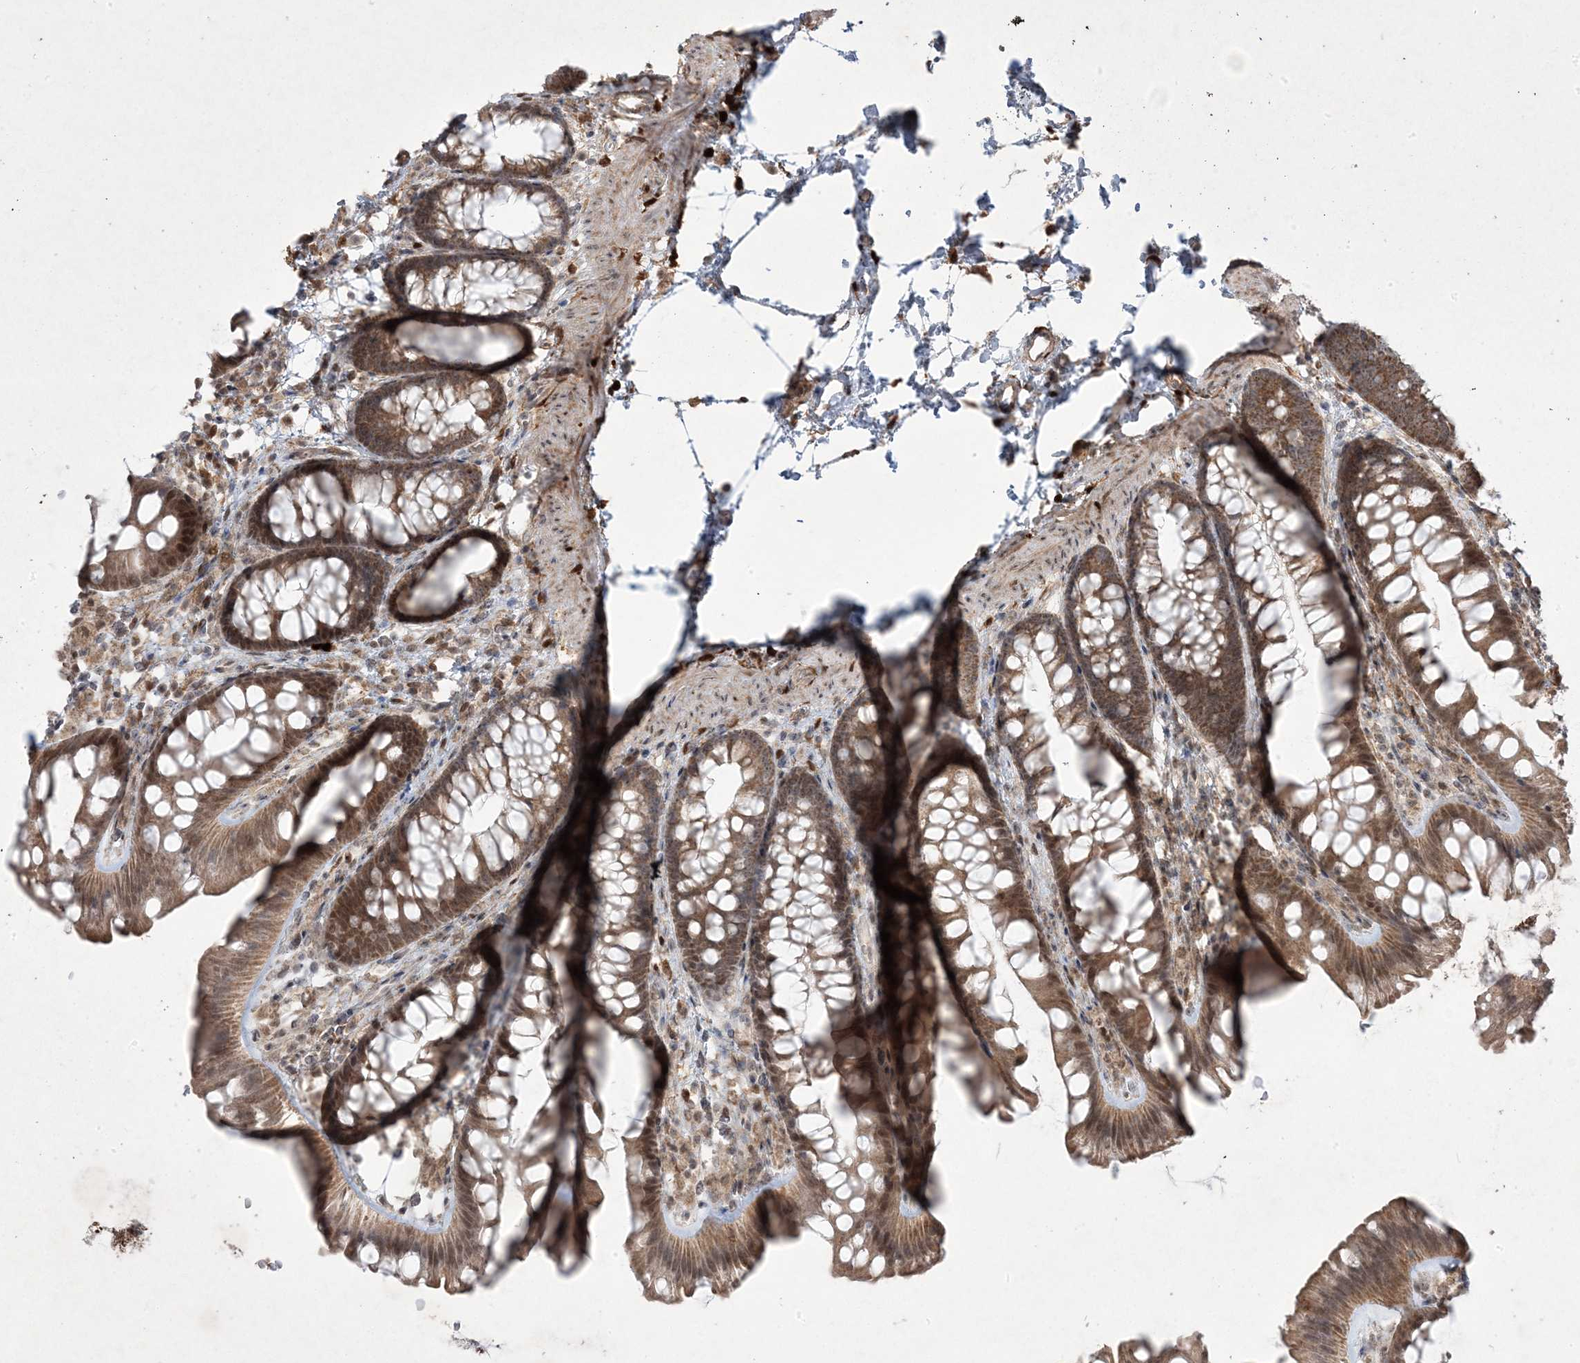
{"staining": {"intensity": "moderate", "quantity": ">75%", "location": "cytoplasmic/membranous"}, "tissue": "colon", "cell_type": "Endothelial cells", "image_type": "normal", "snomed": [{"axis": "morphology", "description": "Normal tissue, NOS"}, {"axis": "topography", "description": "Colon"}], "caption": "IHC (DAB) staining of unremarkable human colon displays moderate cytoplasmic/membranous protein positivity in approximately >75% of endothelial cells. (Stains: DAB in brown, nuclei in blue, Microscopy: brightfield microscopy at high magnification).", "gene": "PLEKHM2", "patient": {"sex": "female", "age": 62}}